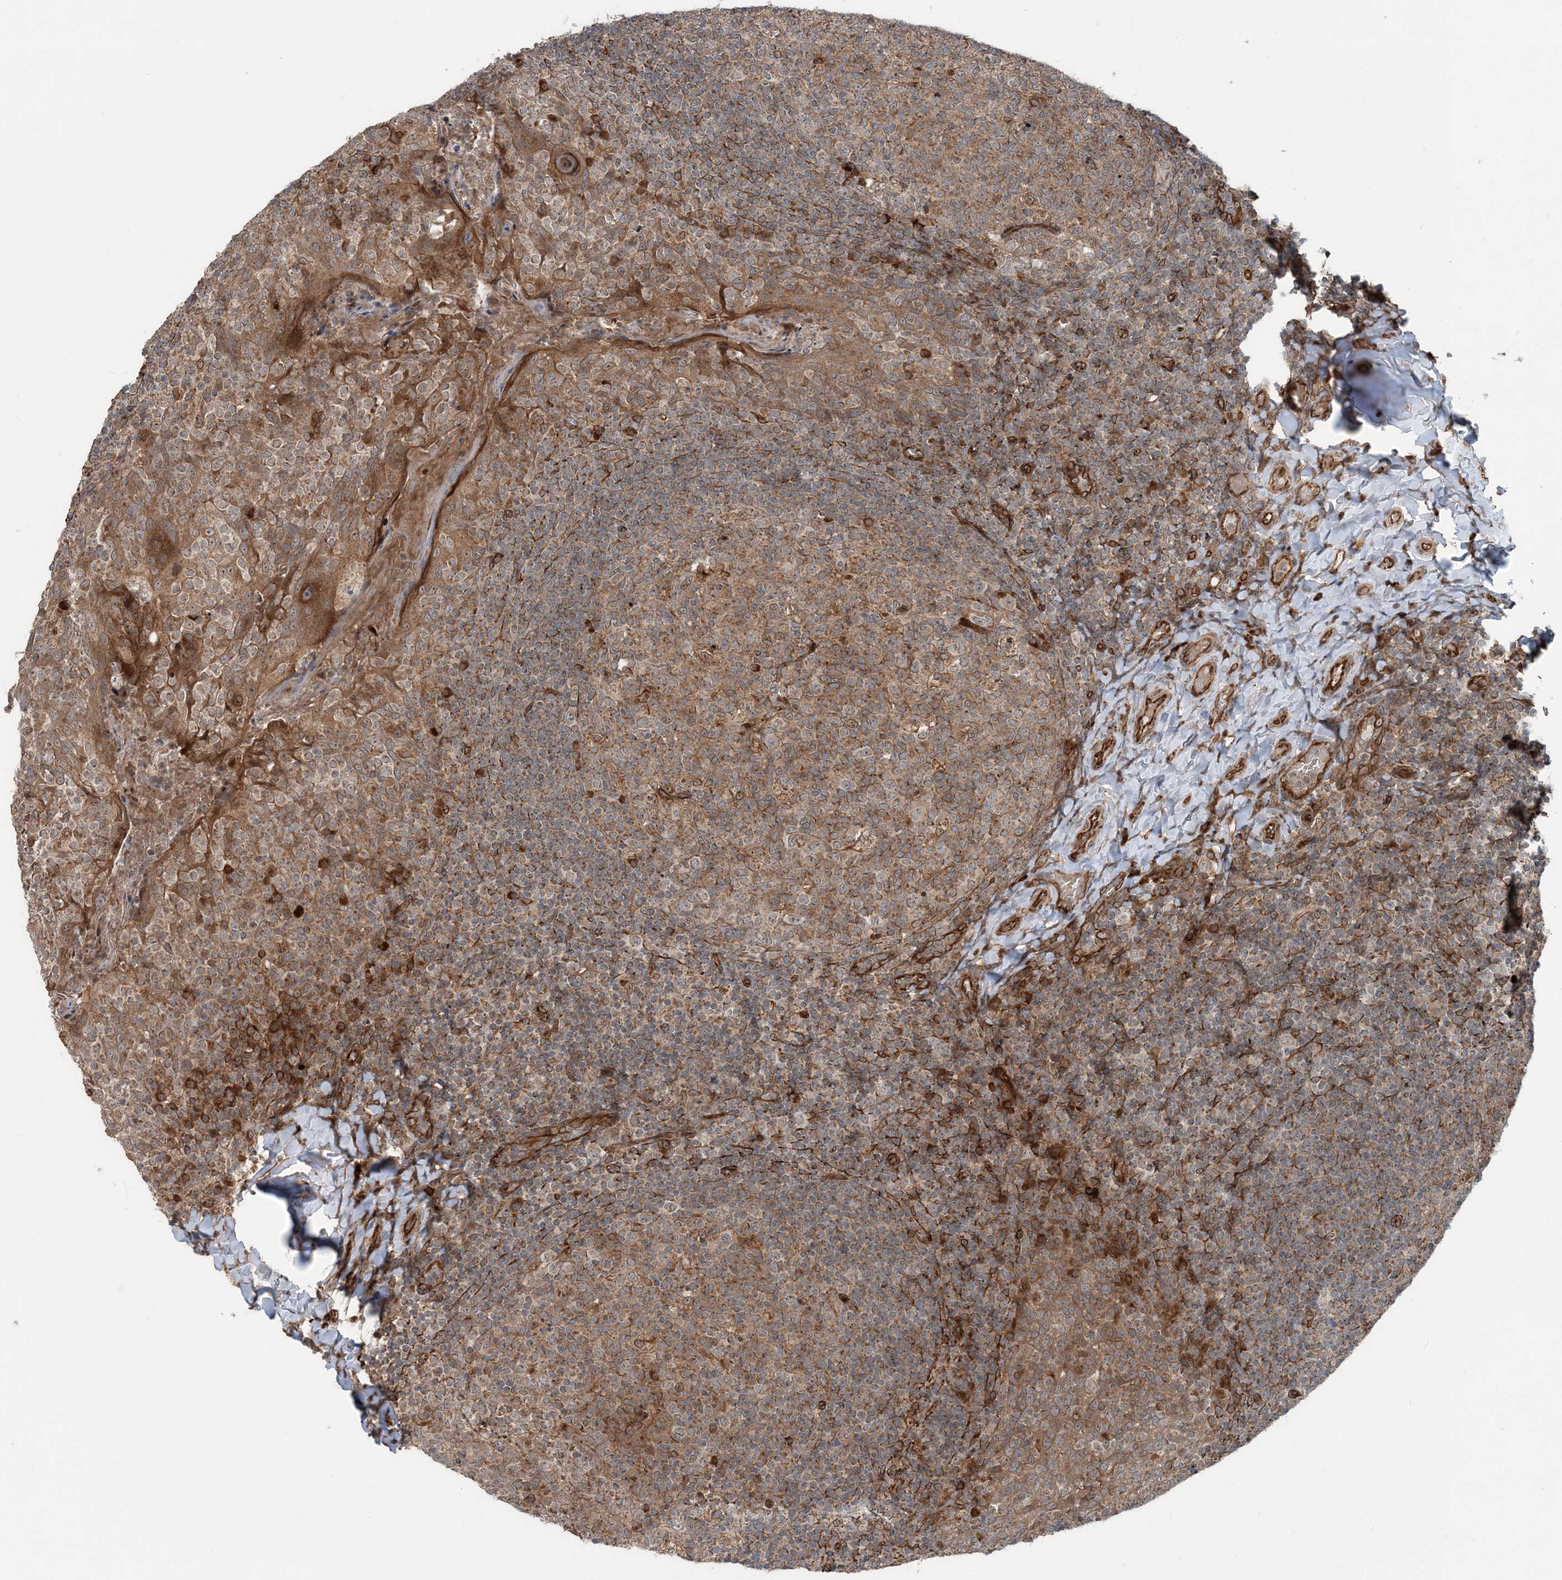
{"staining": {"intensity": "moderate", "quantity": ">75%", "location": "cytoplasmic/membranous"}, "tissue": "tonsil", "cell_type": "Germinal center cells", "image_type": "normal", "snomed": [{"axis": "morphology", "description": "Normal tissue, NOS"}, {"axis": "topography", "description": "Tonsil"}], "caption": "This is a histology image of immunohistochemistry staining of normal tonsil, which shows moderate staining in the cytoplasmic/membranous of germinal center cells.", "gene": "EDEM2", "patient": {"sex": "female", "age": 19}}